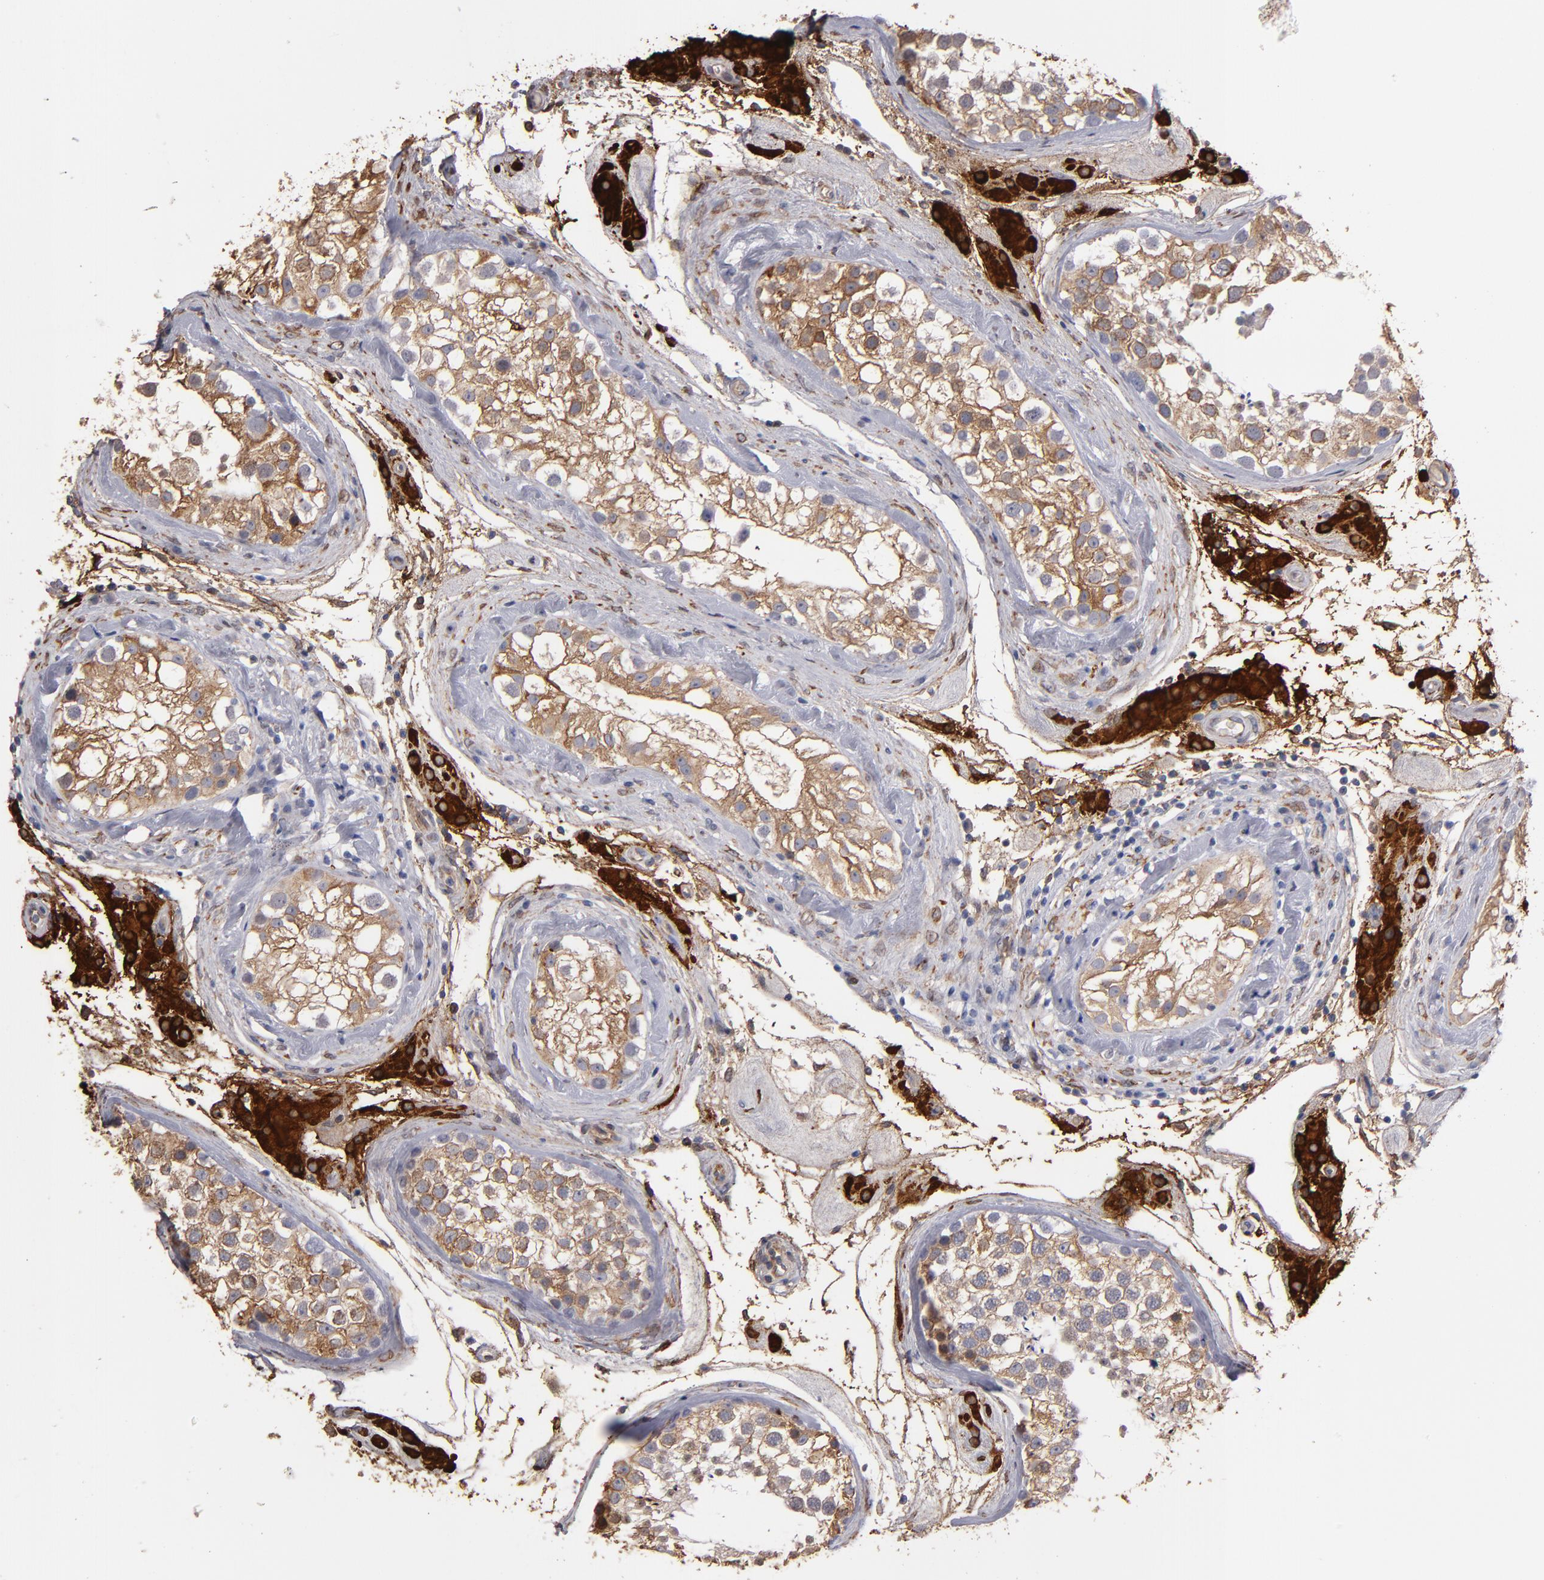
{"staining": {"intensity": "weak", "quantity": ">75%", "location": "cytoplasmic/membranous,nuclear"}, "tissue": "testis", "cell_type": "Cells in seminiferous ducts", "image_type": "normal", "snomed": [{"axis": "morphology", "description": "Normal tissue, NOS"}, {"axis": "topography", "description": "Testis"}], "caption": "The image displays staining of normal testis, revealing weak cytoplasmic/membranous,nuclear protein expression (brown color) within cells in seminiferous ducts. (DAB IHC, brown staining for protein, blue staining for nuclei).", "gene": "PGRMC1", "patient": {"sex": "male", "age": 46}}